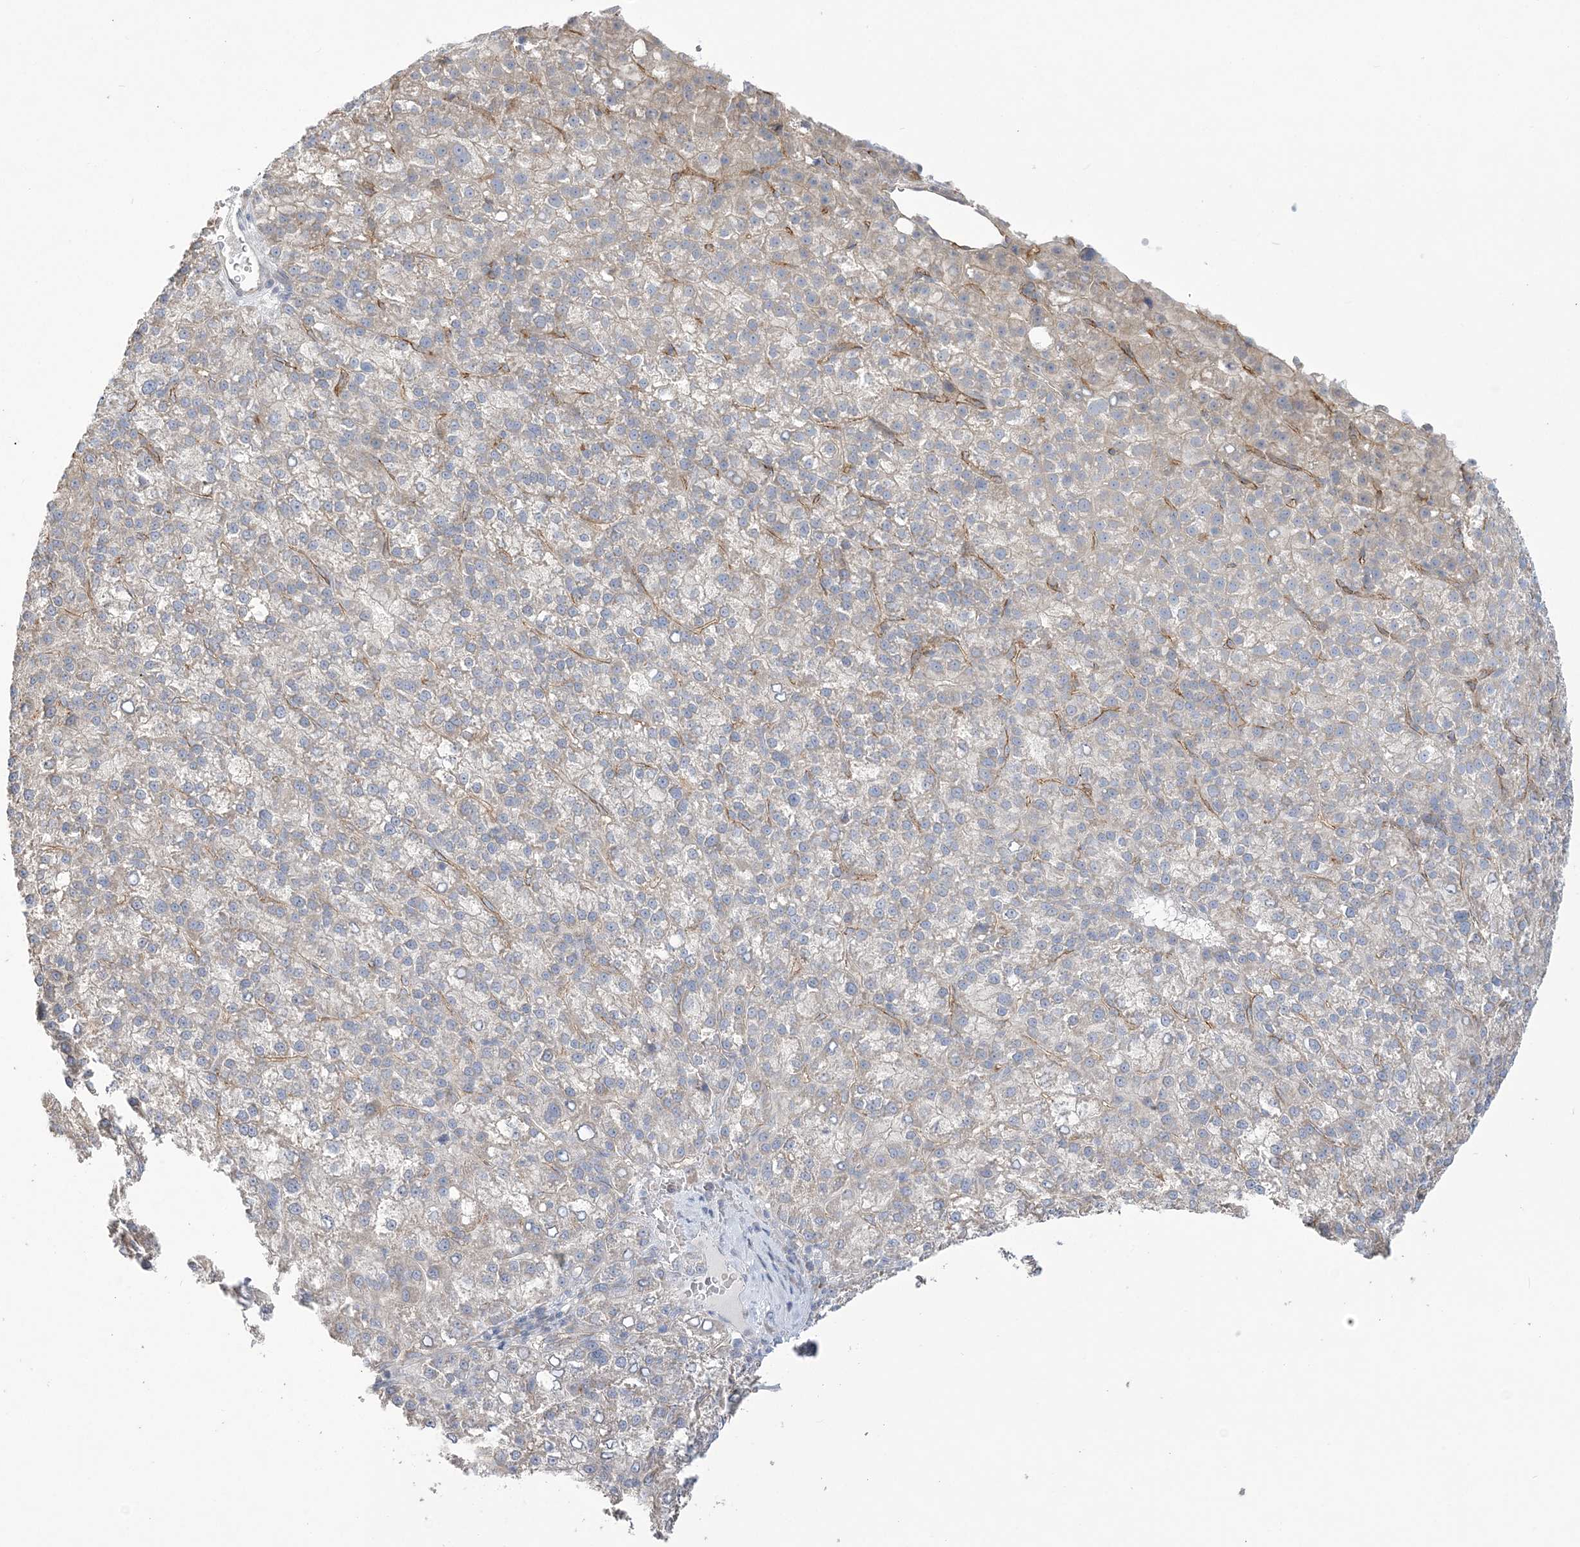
{"staining": {"intensity": "negative", "quantity": "none", "location": "none"}, "tissue": "liver cancer", "cell_type": "Tumor cells", "image_type": "cancer", "snomed": [{"axis": "morphology", "description": "Carcinoma, Hepatocellular, NOS"}, {"axis": "topography", "description": "Liver"}], "caption": "High power microscopy histopathology image of an immunohistochemistry (IHC) photomicrograph of liver cancer (hepatocellular carcinoma), revealing no significant expression in tumor cells.", "gene": "FARSB", "patient": {"sex": "female", "age": 58}}